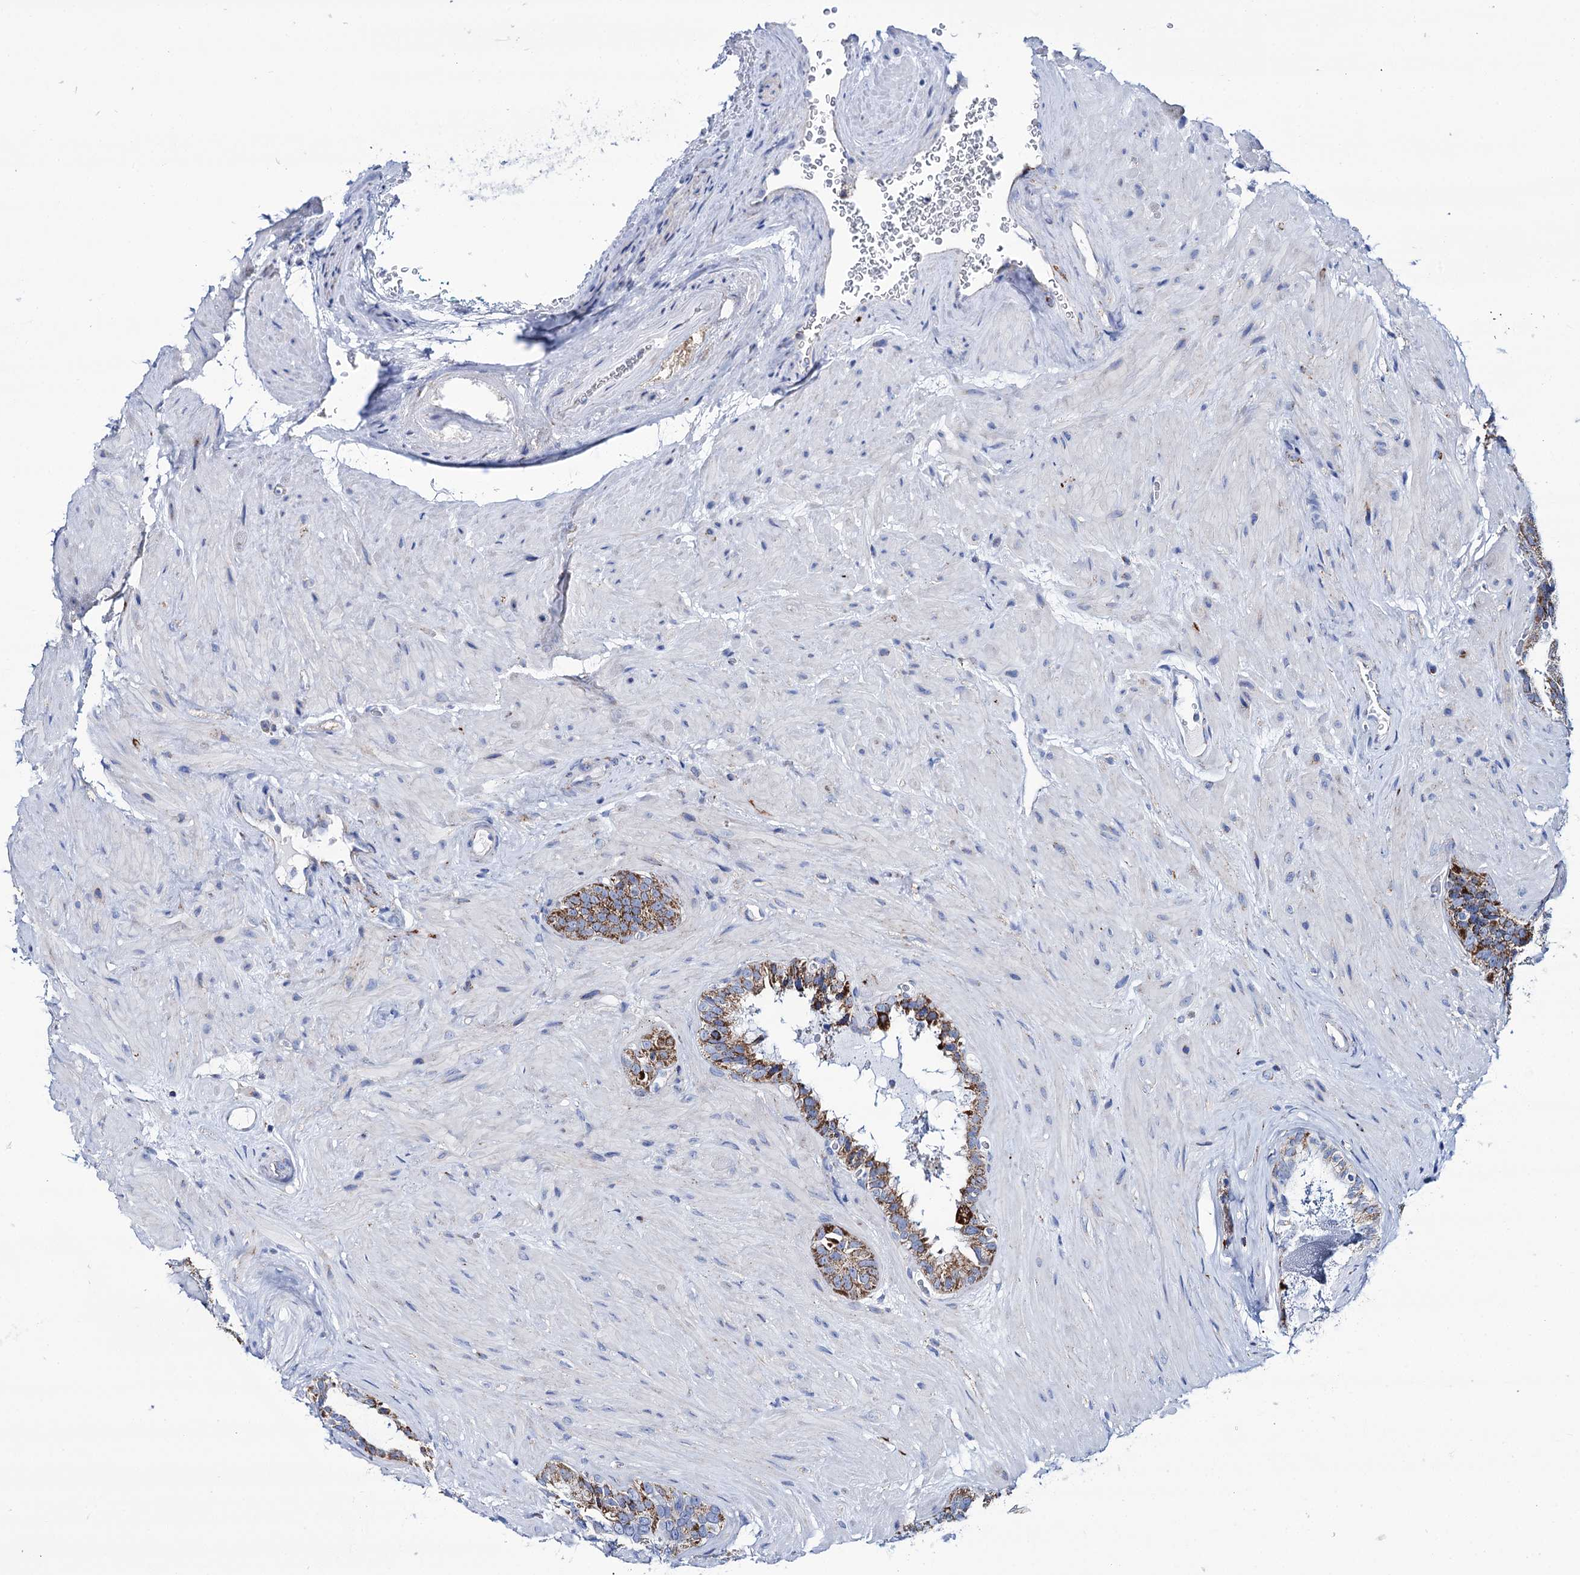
{"staining": {"intensity": "strong", "quantity": "25%-75%", "location": "cytoplasmic/membranous"}, "tissue": "seminal vesicle", "cell_type": "Glandular cells", "image_type": "normal", "snomed": [{"axis": "morphology", "description": "Normal tissue, NOS"}, {"axis": "topography", "description": "Seminal veicle"}, {"axis": "topography", "description": "Peripheral nerve tissue"}], "caption": "Unremarkable seminal vesicle demonstrates strong cytoplasmic/membranous staining in about 25%-75% of glandular cells (brown staining indicates protein expression, while blue staining denotes nuclei)..", "gene": "UBASH3B", "patient": {"sex": "male", "age": 67}}